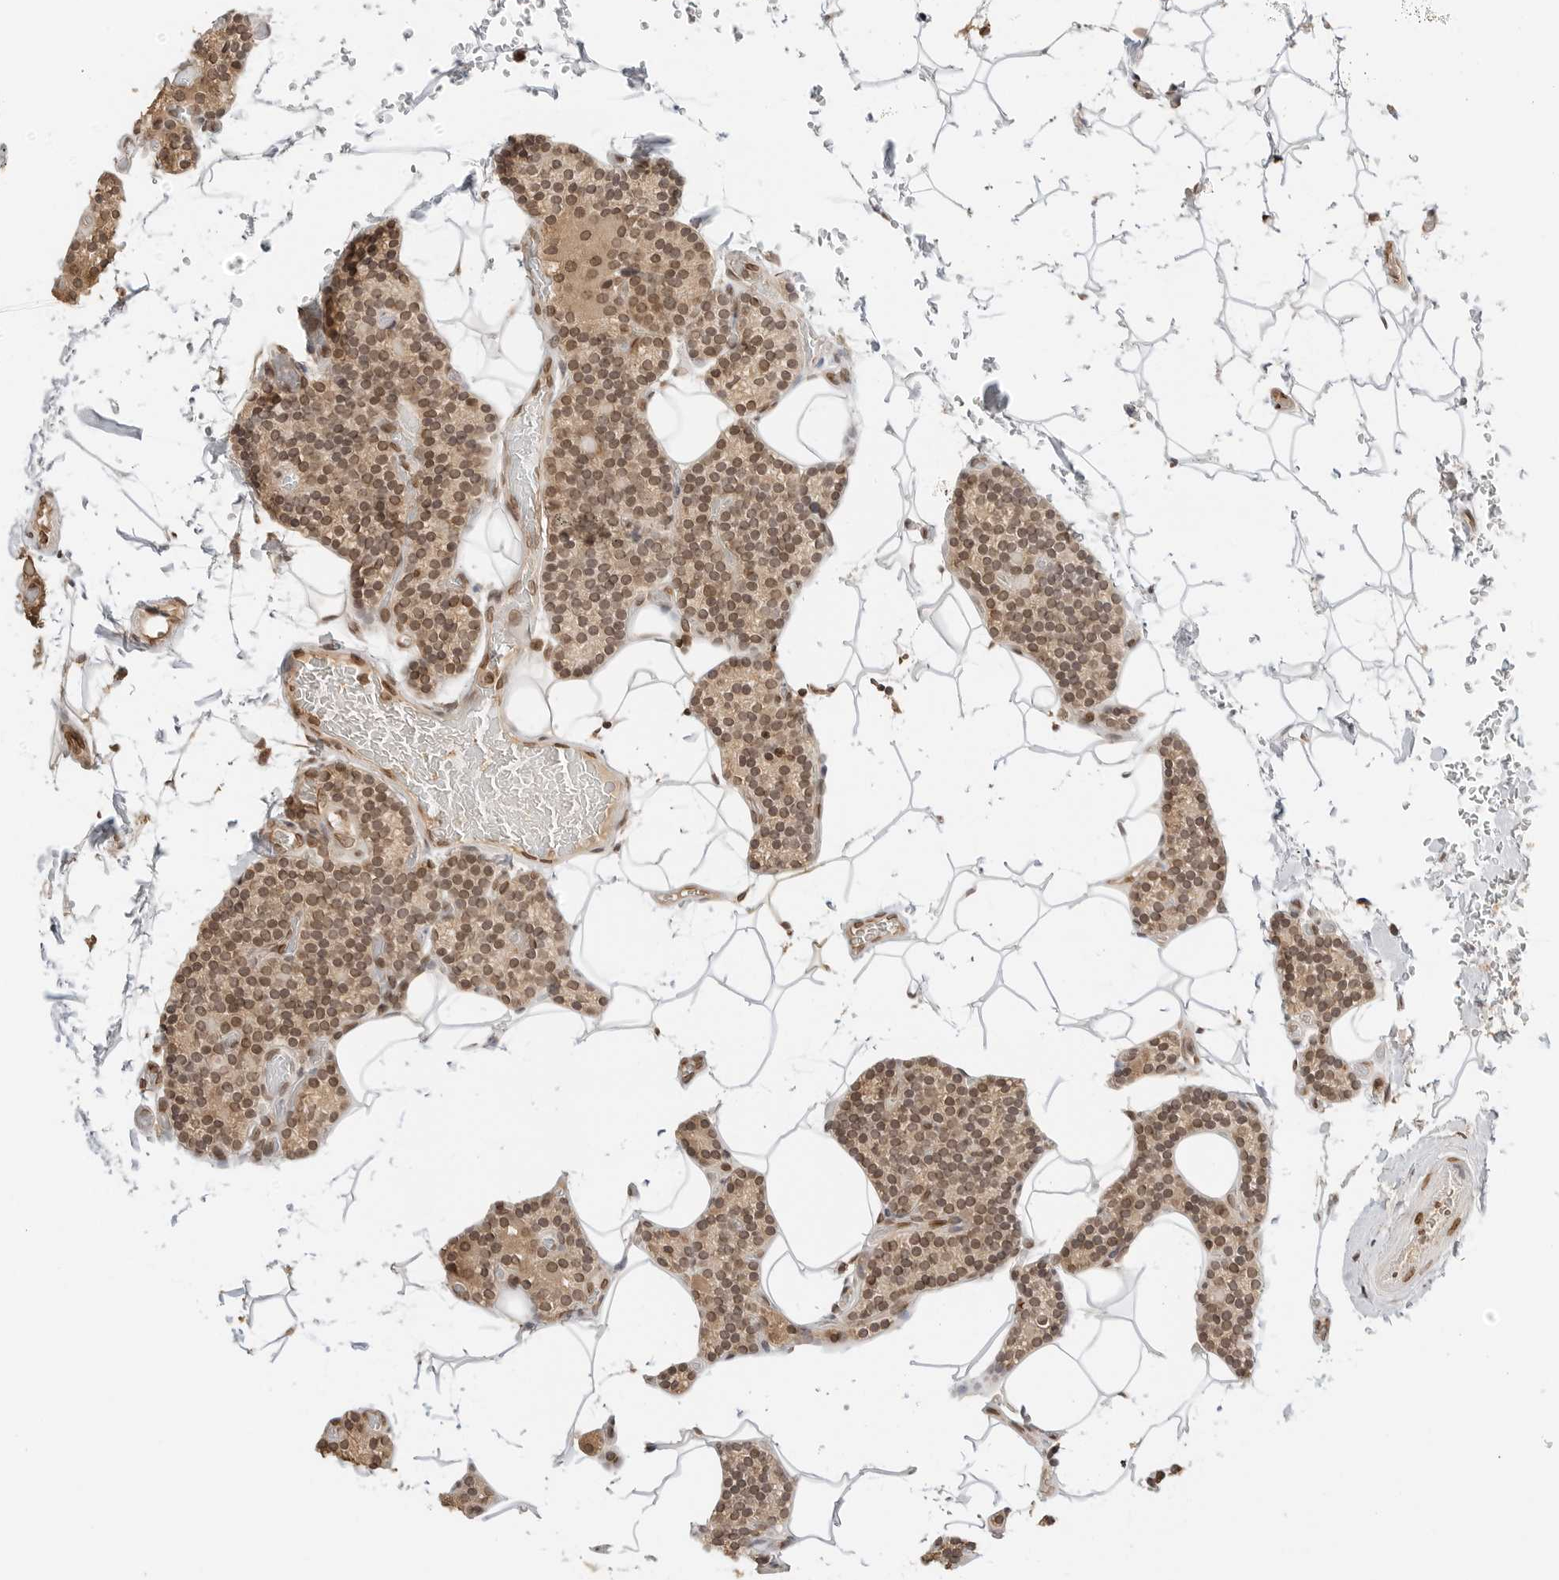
{"staining": {"intensity": "moderate", "quantity": ">75%", "location": "cytoplasmic/membranous,nuclear"}, "tissue": "parathyroid gland", "cell_type": "Glandular cells", "image_type": "normal", "snomed": [{"axis": "morphology", "description": "Normal tissue, NOS"}, {"axis": "topography", "description": "Parathyroid gland"}], "caption": "Immunohistochemical staining of unremarkable human parathyroid gland reveals moderate cytoplasmic/membranous,nuclear protein expression in approximately >75% of glandular cells.", "gene": "POLH", "patient": {"sex": "male", "age": 52}}